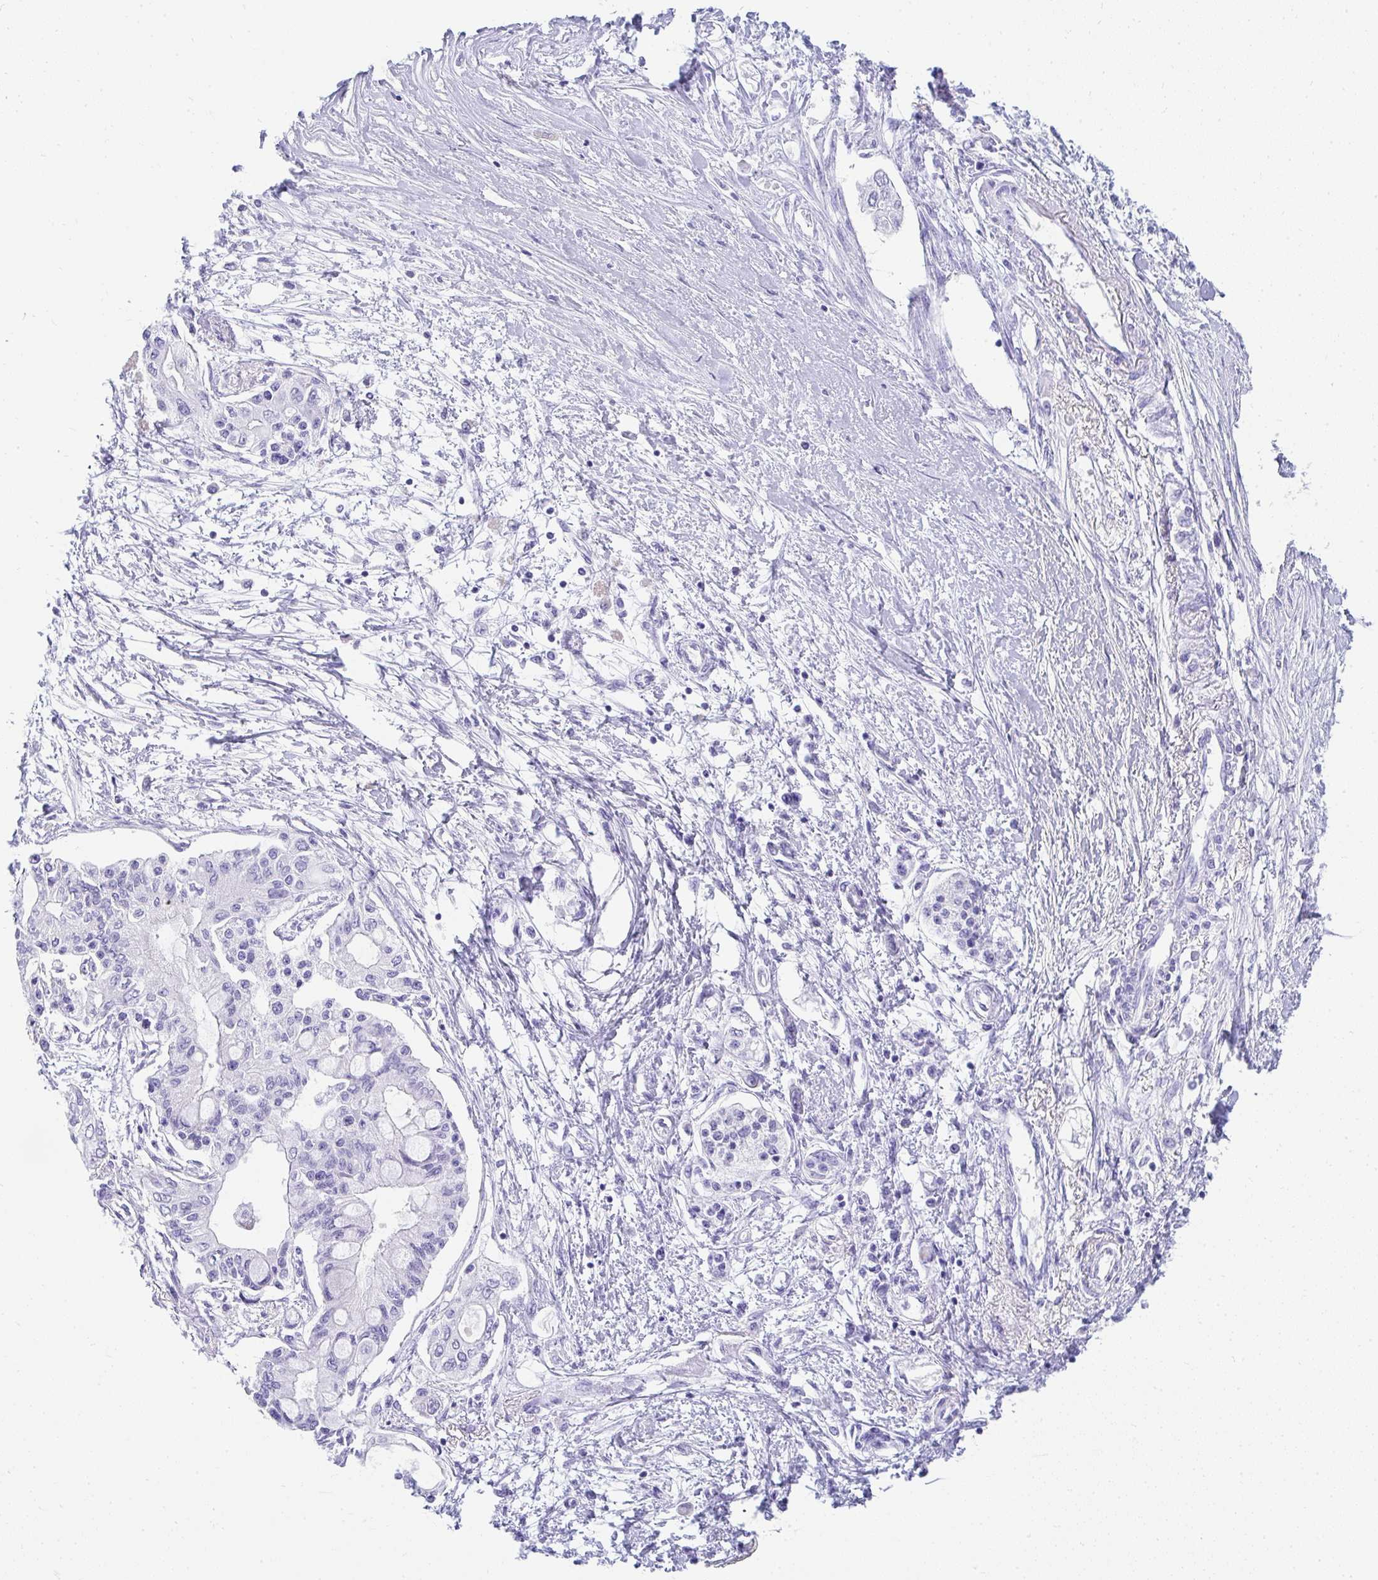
{"staining": {"intensity": "negative", "quantity": "none", "location": "none"}, "tissue": "pancreatic cancer", "cell_type": "Tumor cells", "image_type": "cancer", "snomed": [{"axis": "morphology", "description": "Adenocarcinoma, NOS"}, {"axis": "topography", "description": "Pancreas"}], "caption": "This is an IHC micrograph of human adenocarcinoma (pancreatic). There is no staining in tumor cells.", "gene": "TNNT1", "patient": {"sex": "female", "age": 77}}